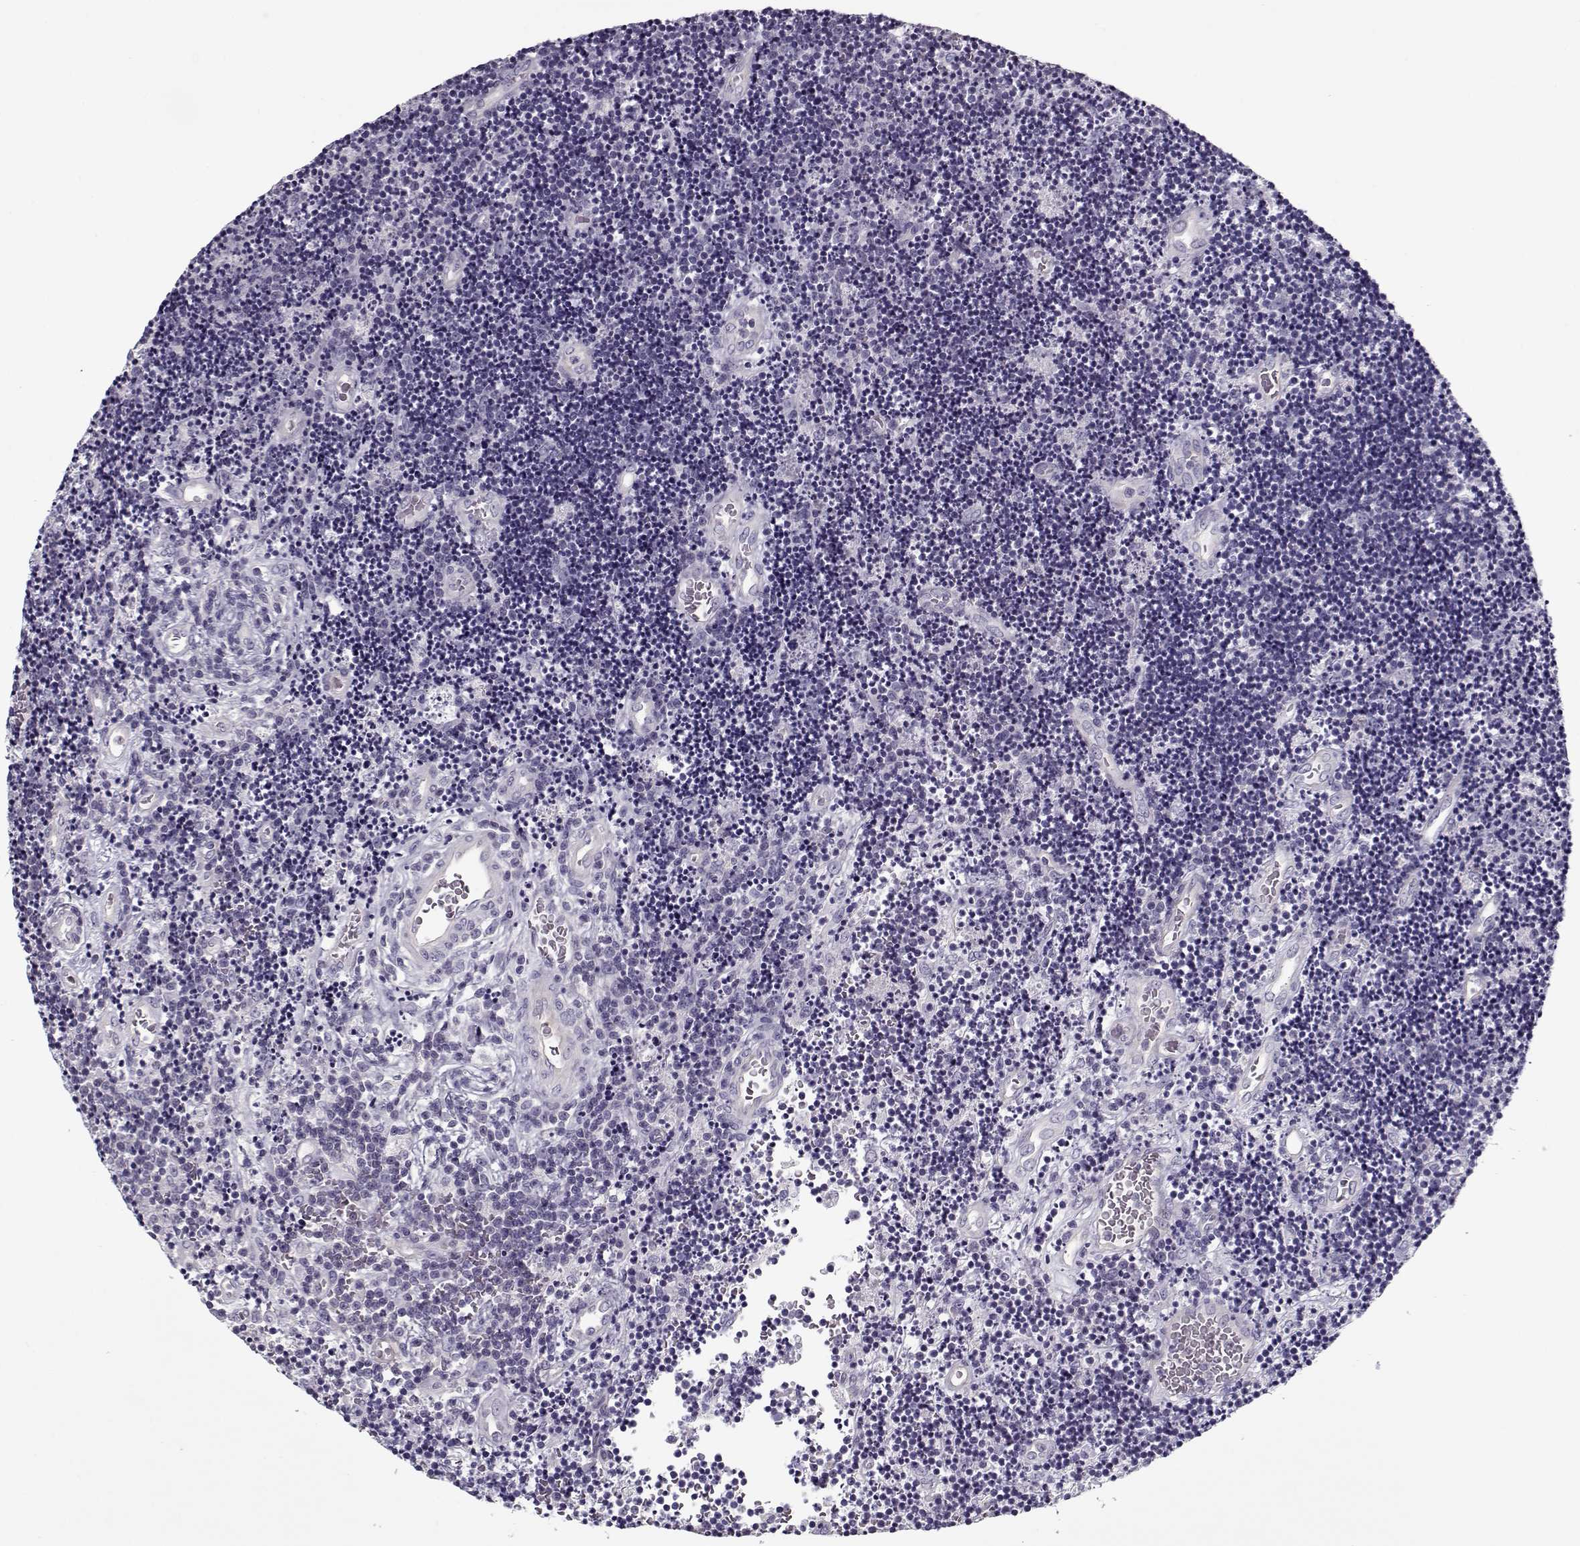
{"staining": {"intensity": "negative", "quantity": "none", "location": "none"}, "tissue": "lymphoma", "cell_type": "Tumor cells", "image_type": "cancer", "snomed": [{"axis": "morphology", "description": "Malignant lymphoma, non-Hodgkin's type, Low grade"}, {"axis": "topography", "description": "Brain"}], "caption": "DAB immunohistochemical staining of human low-grade malignant lymphoma, non-Hodgkin's type reveals no significant staining in tumor cells.", "gene": "CCDC136", "patient": {"sex": "female", "age": 66}}